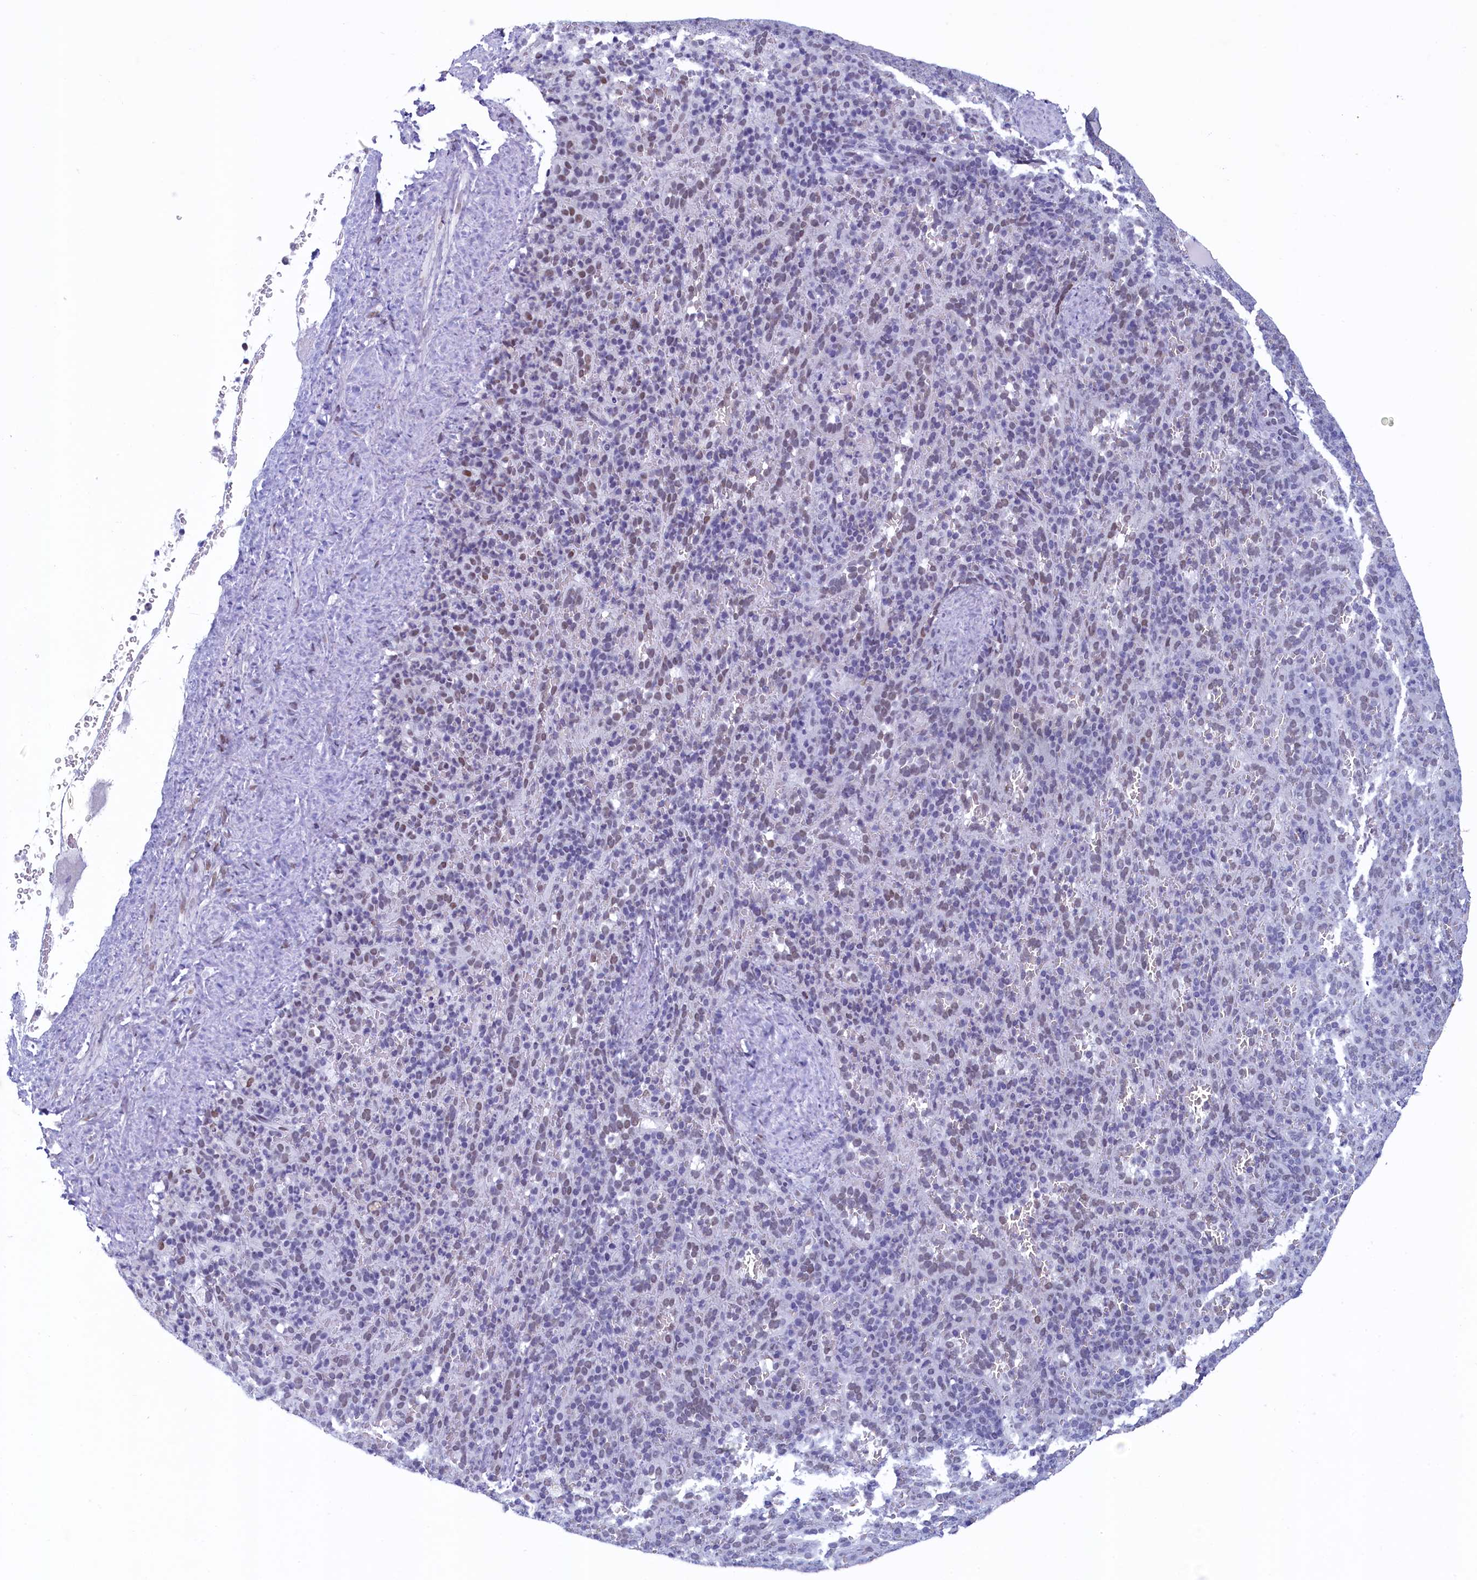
{"staining": {"intensity": "negative", "quantity": "none", "location": "none"}, "tissue": "spleen", "cell_type": "Cells in red pulp", "image_type": "normal", "snomed": [{"axis": "morphology", "description": "Normal tissue, NOS"}, {"axis": "topography", "description": "Spleen"}], "caption": "An image of spleen stained for a protein displays no brown staining in cells in red pulp. (Brightfield microscopy of DAB immunohistochemistry (IHC) at high magnification).", "gene": "SUGP2", "patient": {"sex": "female", "age": 21}}